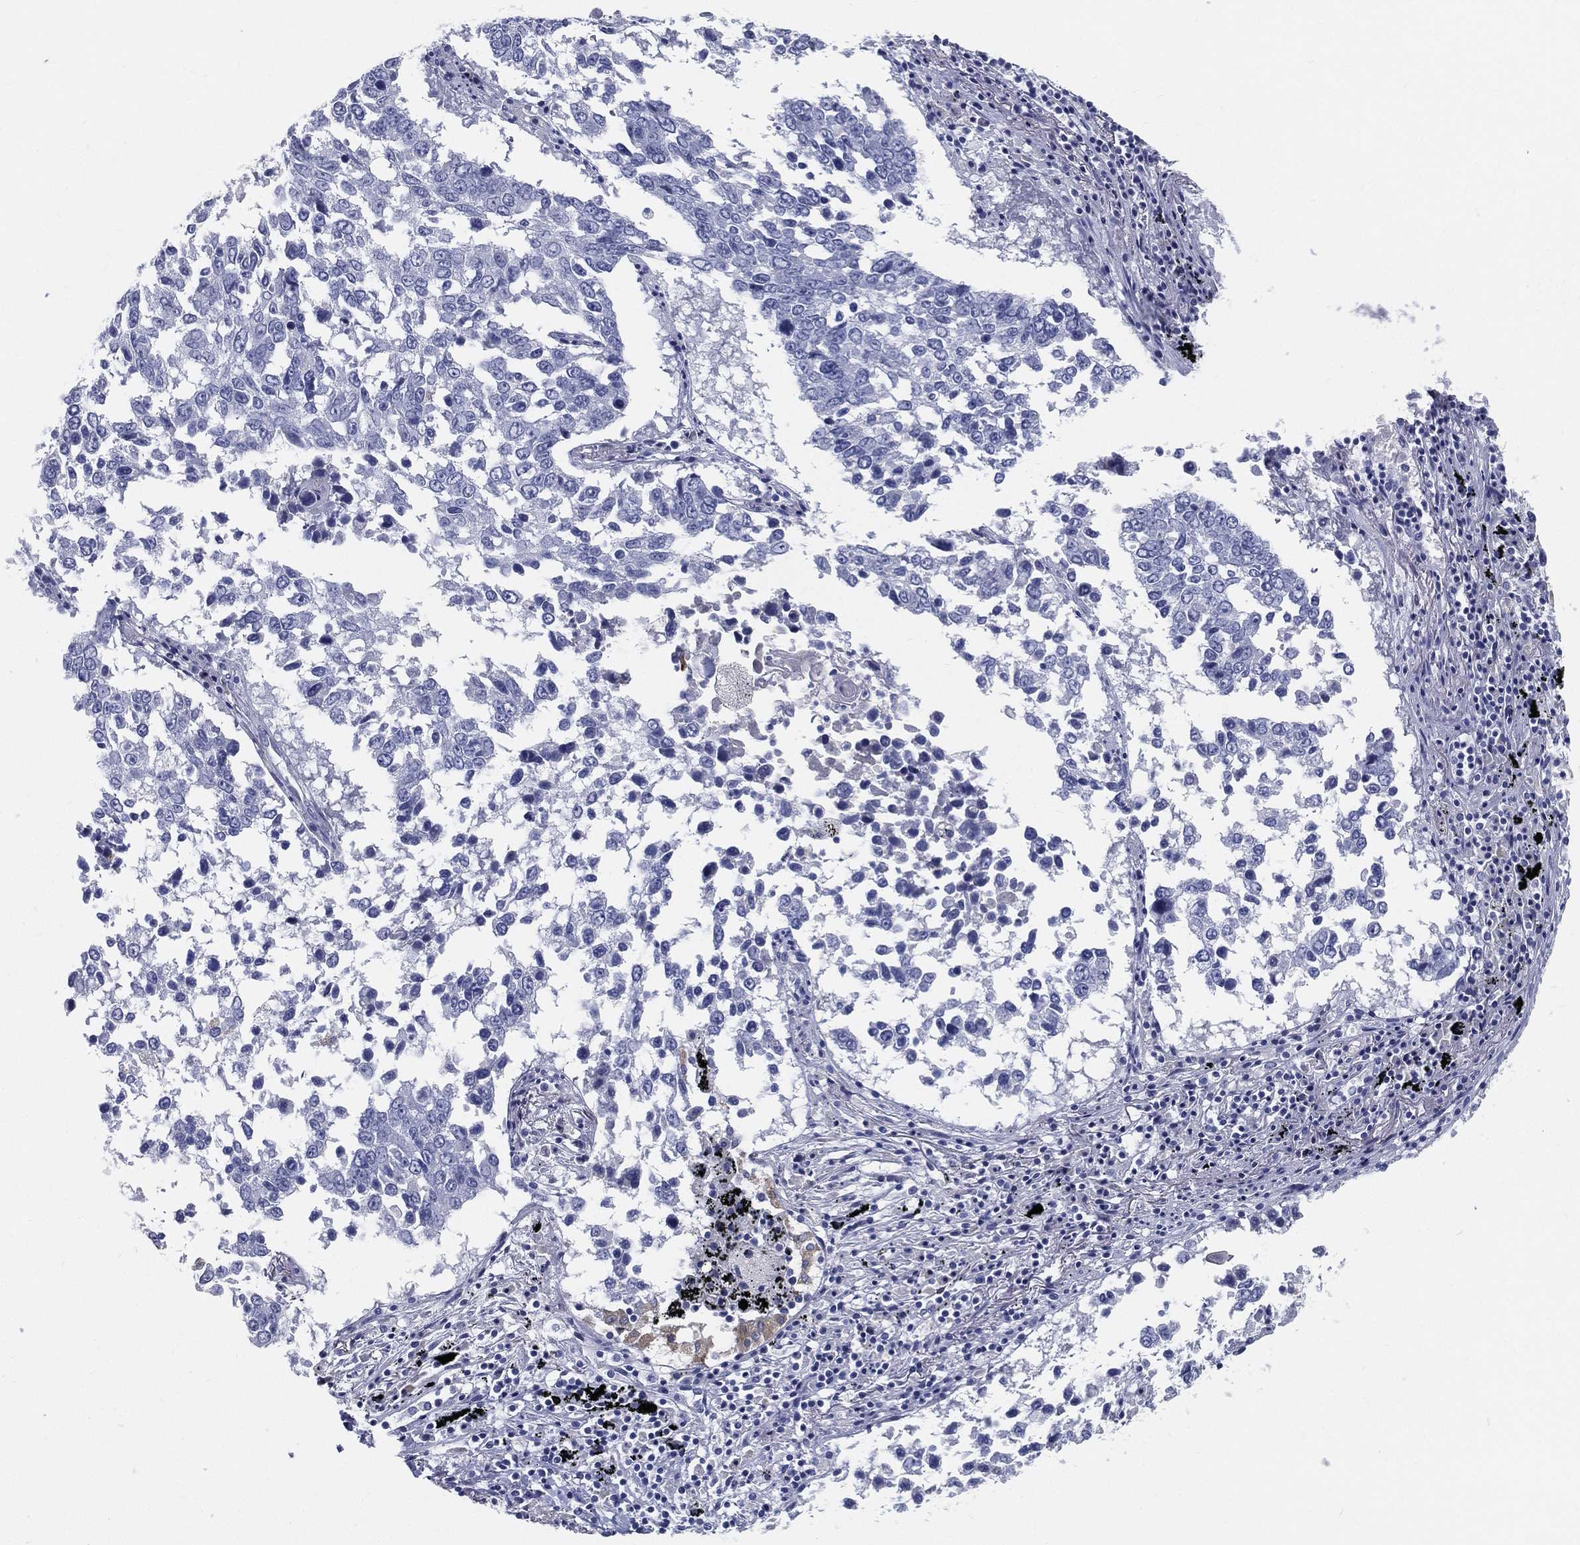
{"staining": {"intensity": "negative", "quantity": "none", "location": "none"}, "tissue": "lung cancer", "cell_type": "Tumor cells", "image_type": "cancer", "snomed": [{"axis": "morphology", "description": "Squamous cell carcinoma, NOS"}, {"axis": "topography", "description": "Lung"}], "caption": "Immunohistochemical staining of human lung cancer (squamous cell carcinoma) exhibits no significant positivity in tumor cells.", "gene": "STS", "patient": {"sex": "male", "age": 82}}